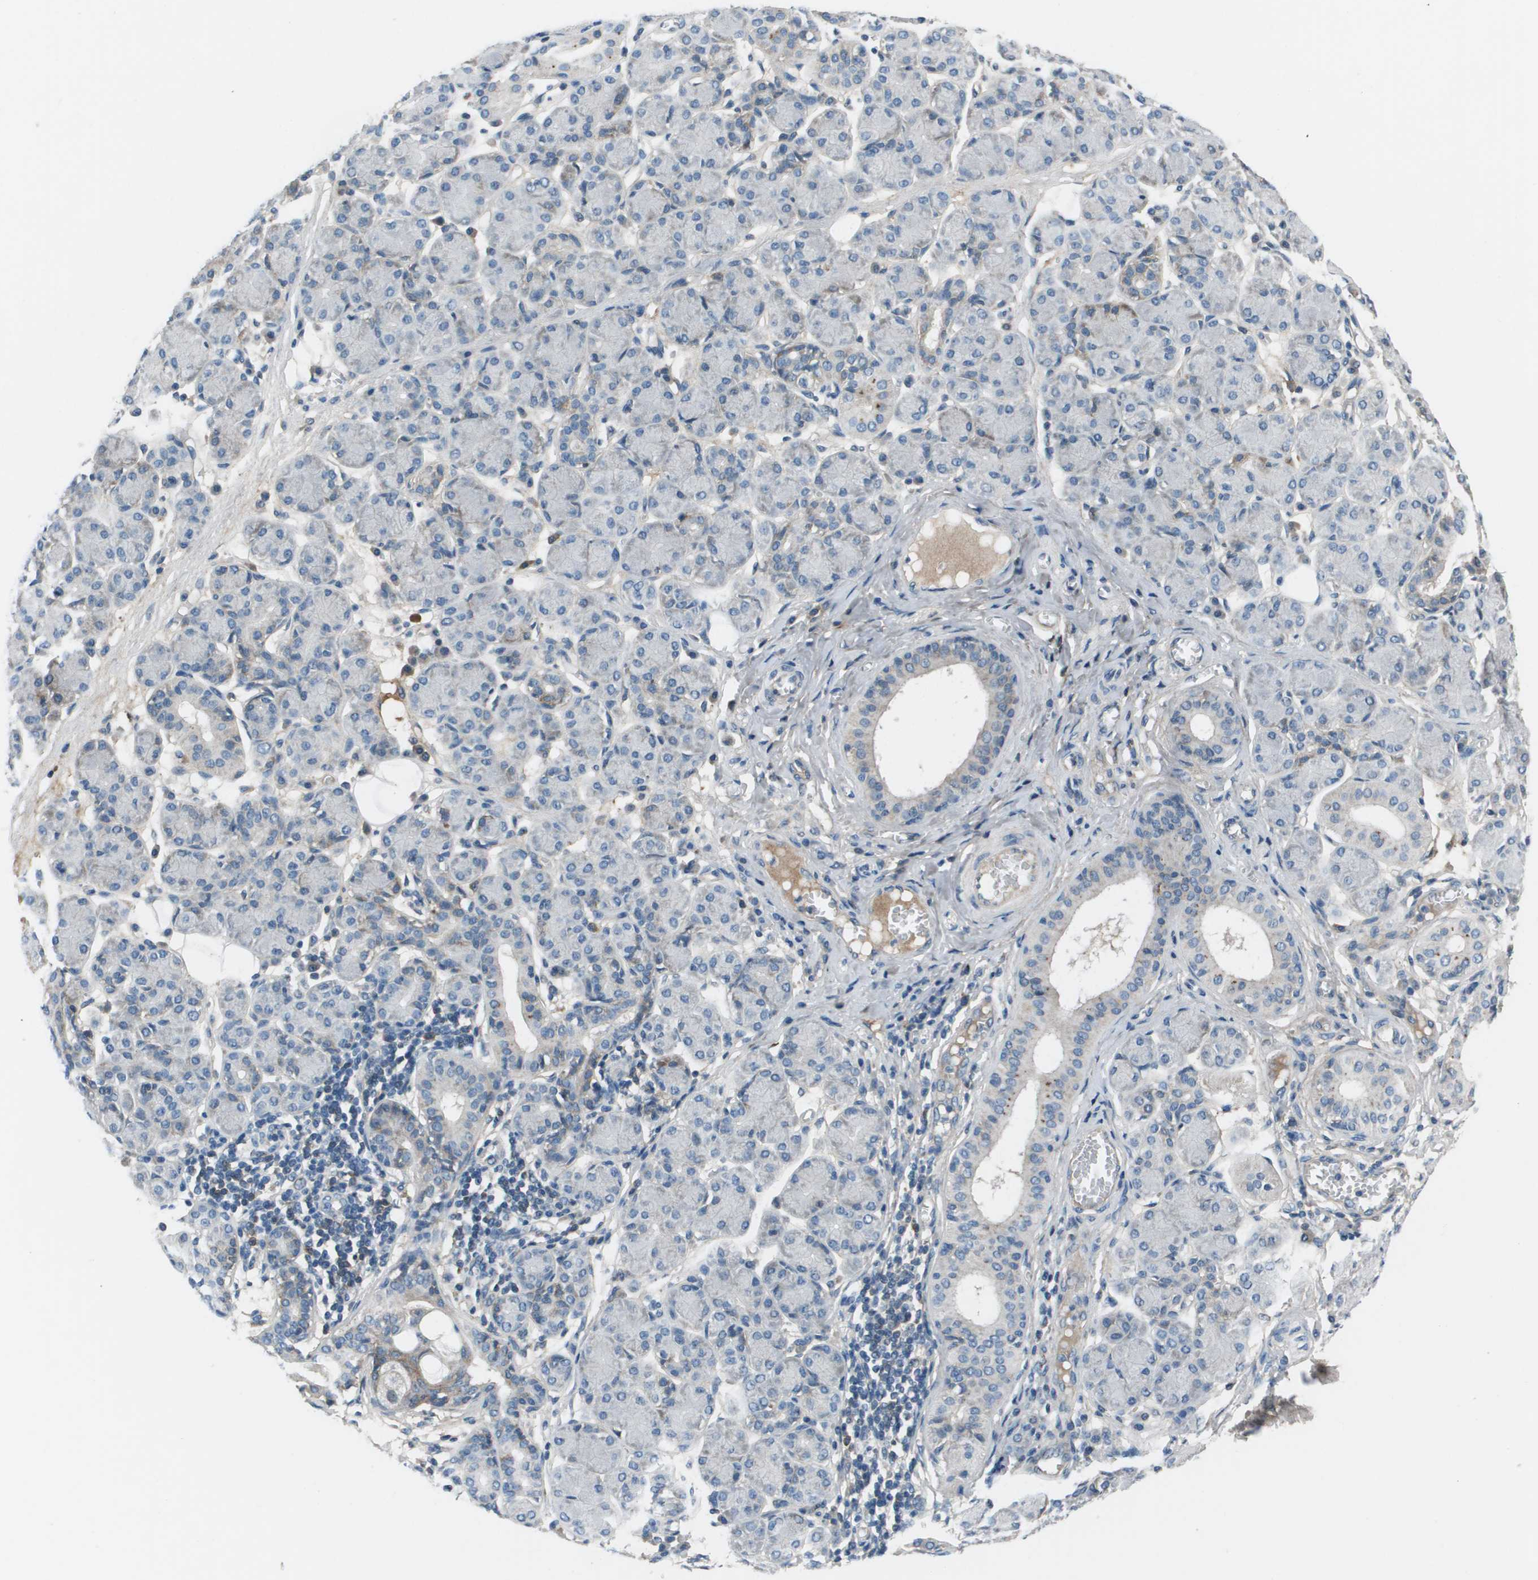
{"staining": {"intensity": "weak", "quantity": "<25%", "location": "cytoplasmic/membranous"}, "tissue": "salivary gland", "cell_type": "Glandular cells", "image_type": "normal", "snomed": [{"axis": "morphology", "description": "Normal tissue, NOS"}, {"axis": "morphology", "description": "Inflammation, NOS"}, {"axis": "topography", "description": "Lymph node"}, {"axis": "topography", "description": "Salivary gland"}], "caption": "Immunohistochemical staining of unremarkable human salivary gland shows no significant expression in glandular cells.", "gene": "PCOLCE", "patient": {"sex": "male", "age": 3}}